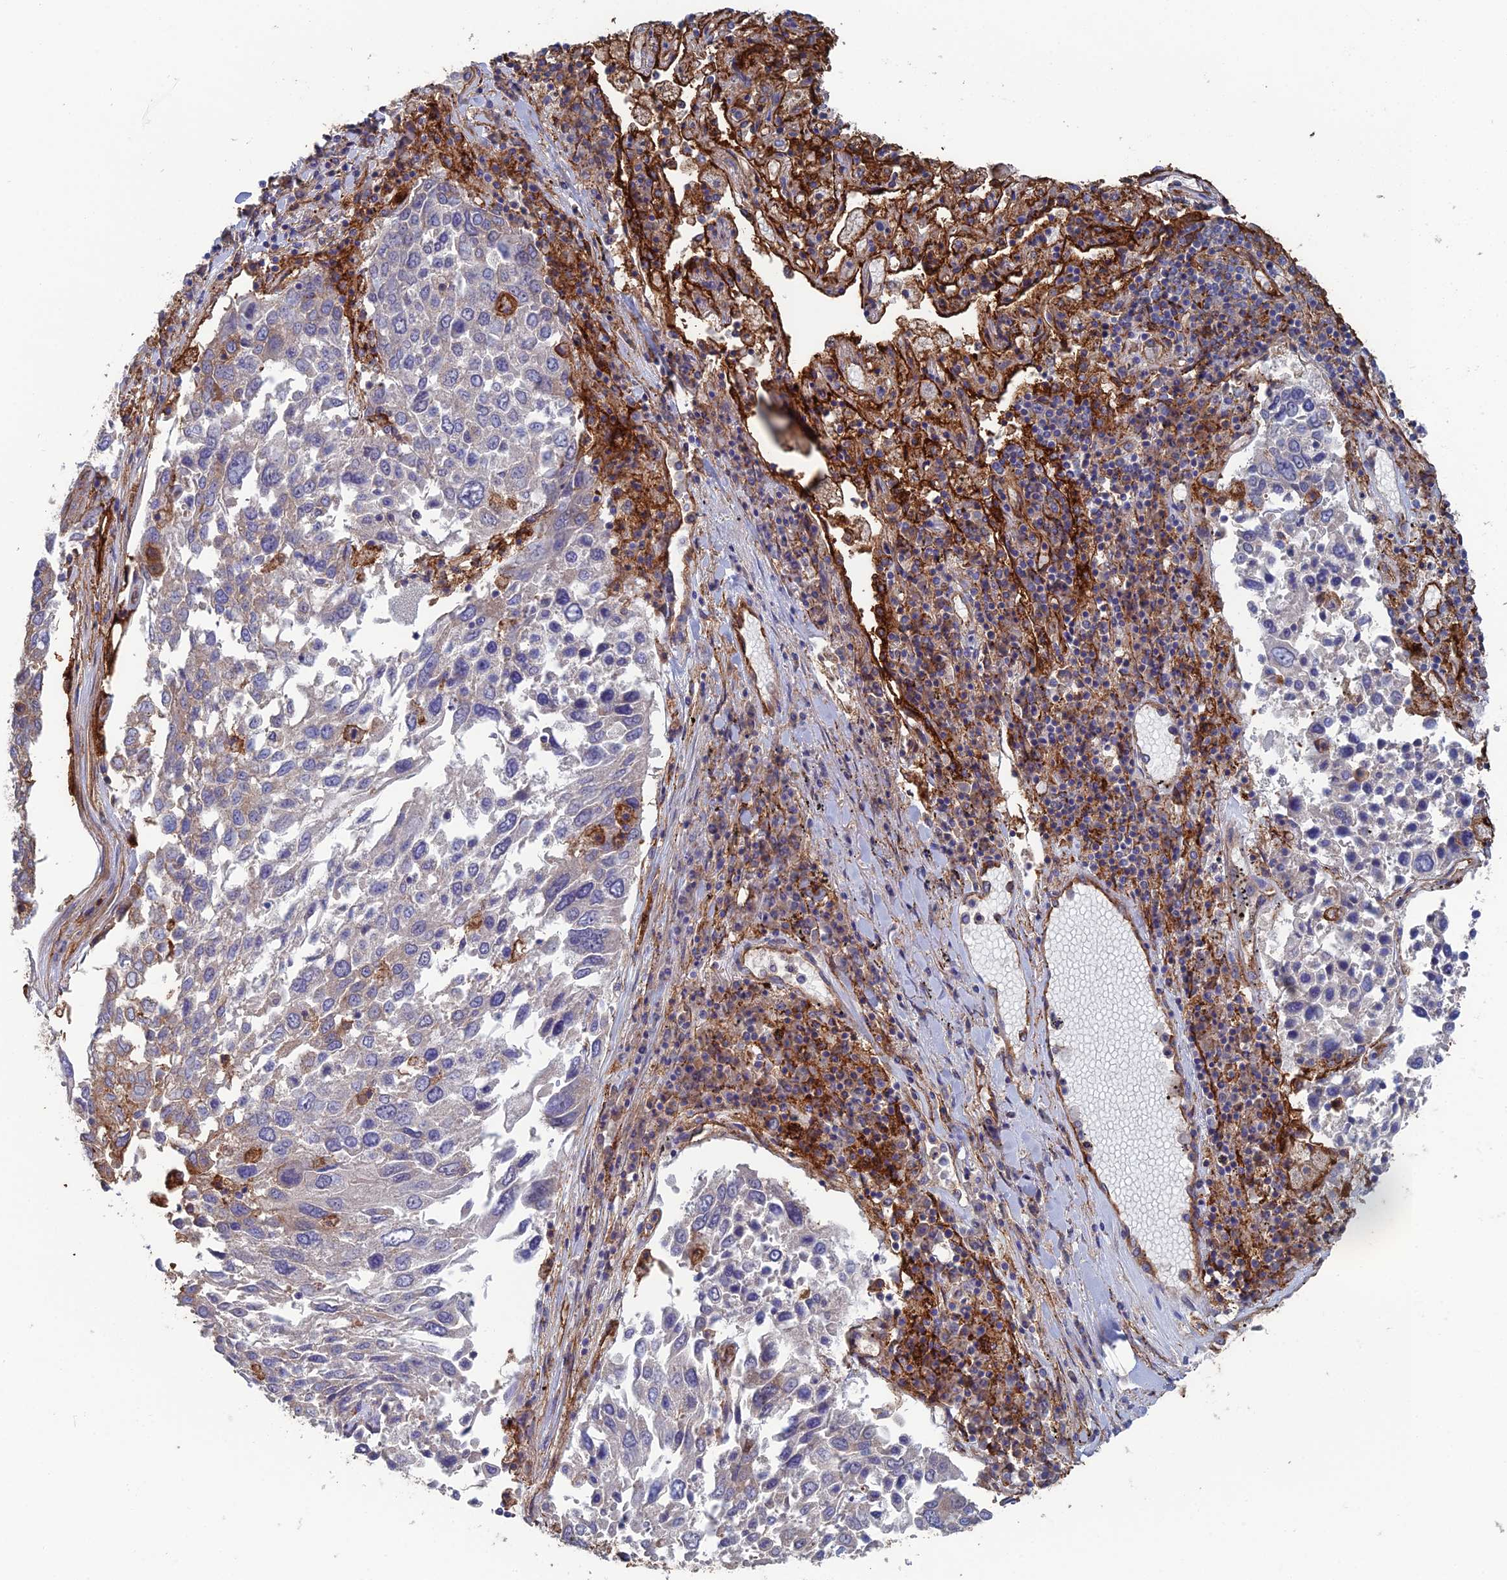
{"staining": {"intensity": "negative", "quantity": "none", "location": "none"}, "tissue": "lung cancer", "cell_type": "Tumor cells", "image_type": "cancer", "snomed": [{"axis": "morphology", "description": "Squamous cell carcinoma, NOS"}, {"axis": "topography", "description": "Lung"}], "caption": "DAB (3,3'-diaminobenzidine) immunohistochemical staining of human squamous cell carcinoma (lung) reveals no significant staining in tumor cells.", "gene": "SNX11", "patient": {"sex": "male", "age": 65}}